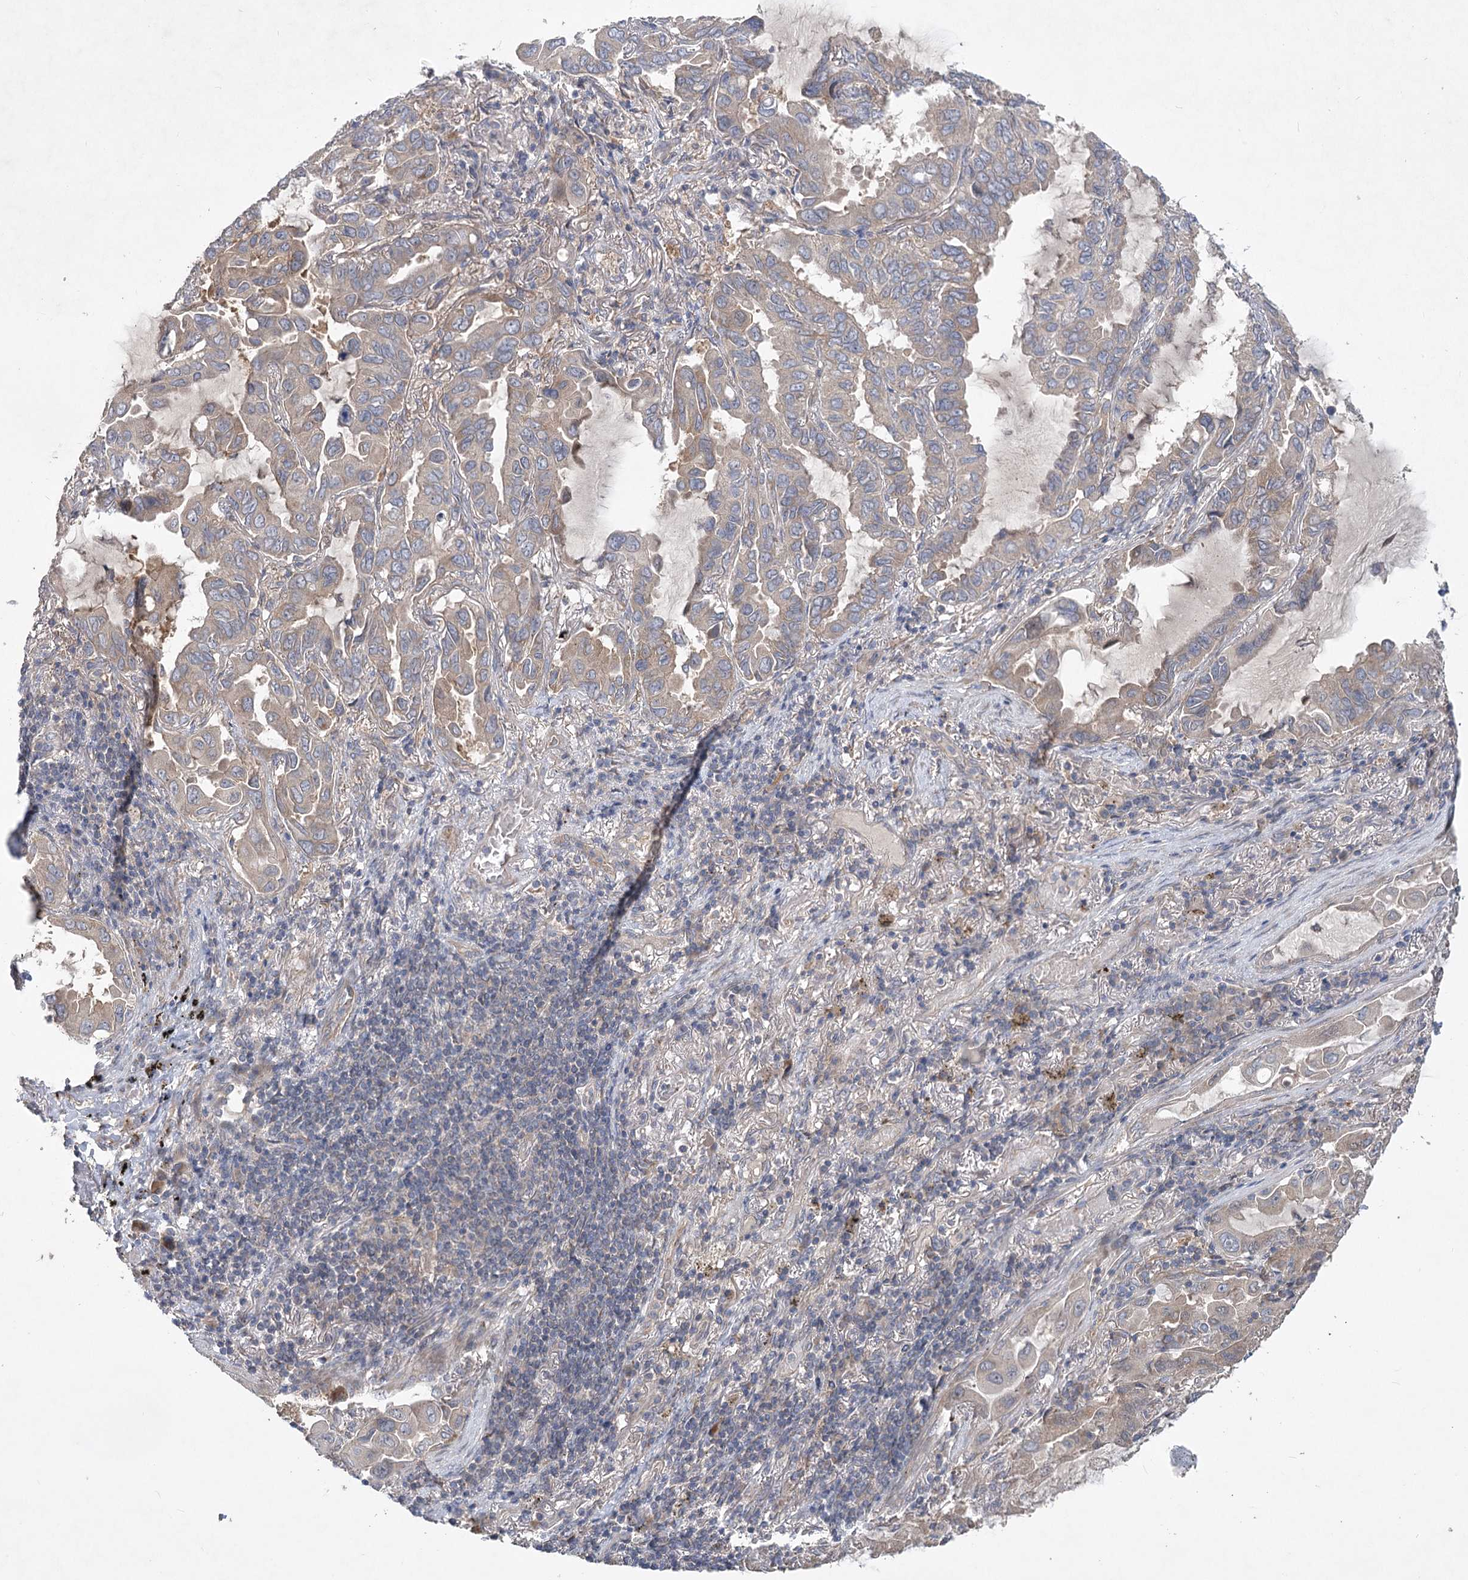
{"staining": {"intensity": "weak", "quantity": "25%-75%", "location": "cytoplasmic/membranous"}, "tissue": "lung cancer", "cell_type": "Tumor cells", "image_type": "cancer", "snomed": [{"axis": "morphology", "description": "Adenocarcinoma, NOS"}, {"axis": "topography", "description": "Lung"}], "caption": "Immunohistochemical staining of lung adenocarcinoma reveals low levels of weak cytoplasmic/membranous protein staining in approximately 25%-75% of tumor cells. Immunohistochemistry stains the protein of interest in brown and the nuclei are stained blue.", "gene": "RIN2", "patient": {"sex": "male", "age": 64}}